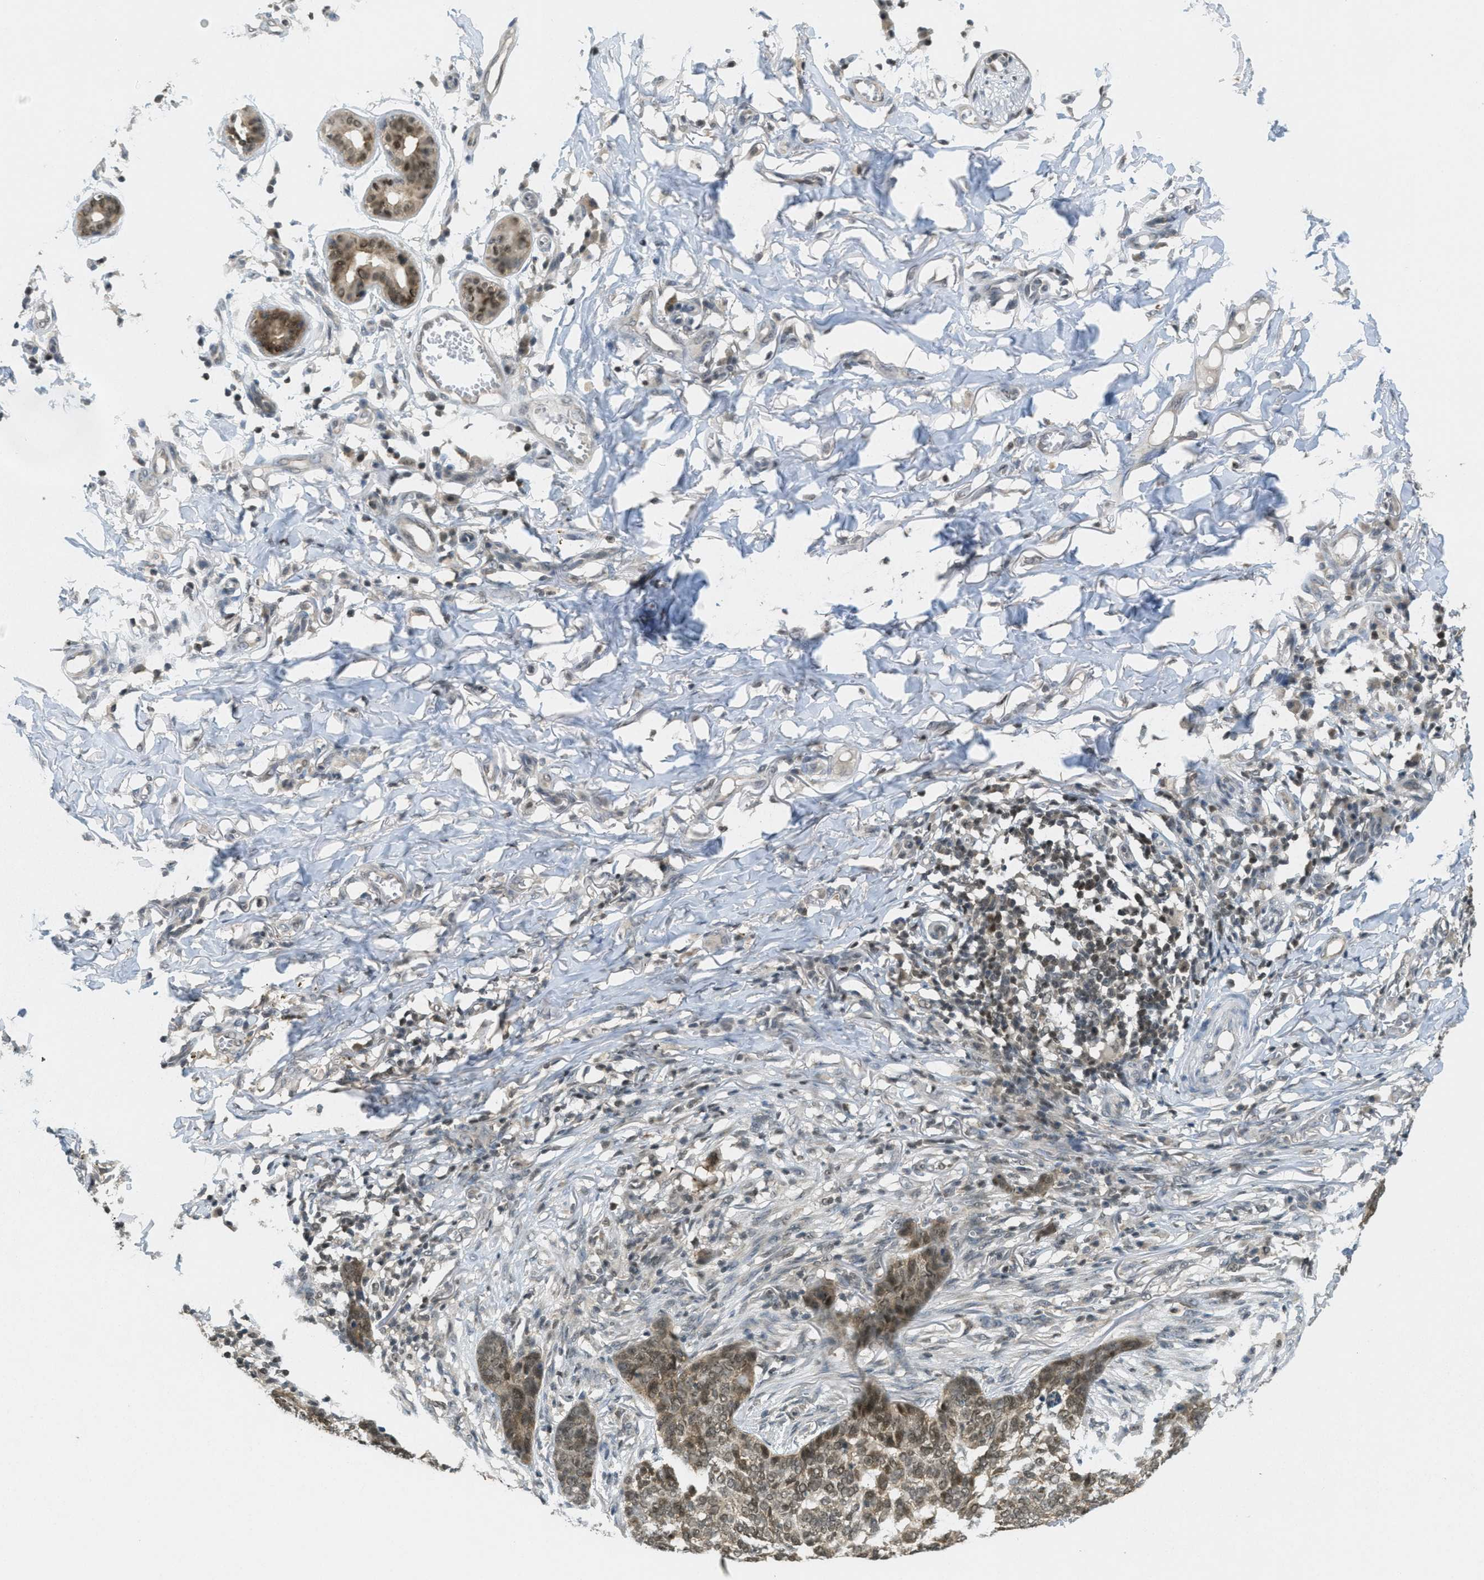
{"staining": {"intensity": "weak", "quantity": ">75%", "location": "nuclear"}, "tissue": "skin cancer", "cell_type": "Tumor cells", "image_type": "cancer", "snomed": [{"axis": "morphology", "description": "Basal cell carcinoma"}, {"axis": "topography", "description": "Skin"}], "caption": "Immunohistochemistry (IHC) (DAB) staining of skin cancer shows weak nuclear protein expression in about >75% of tumor cells. The protein of interest is stained brown, and the nuclei are stained in blue (DAB IHC with brightfield microscopy, high magnification).", "gene": "DNAJB1", "patient": {"sex": "male", "age": 85}}